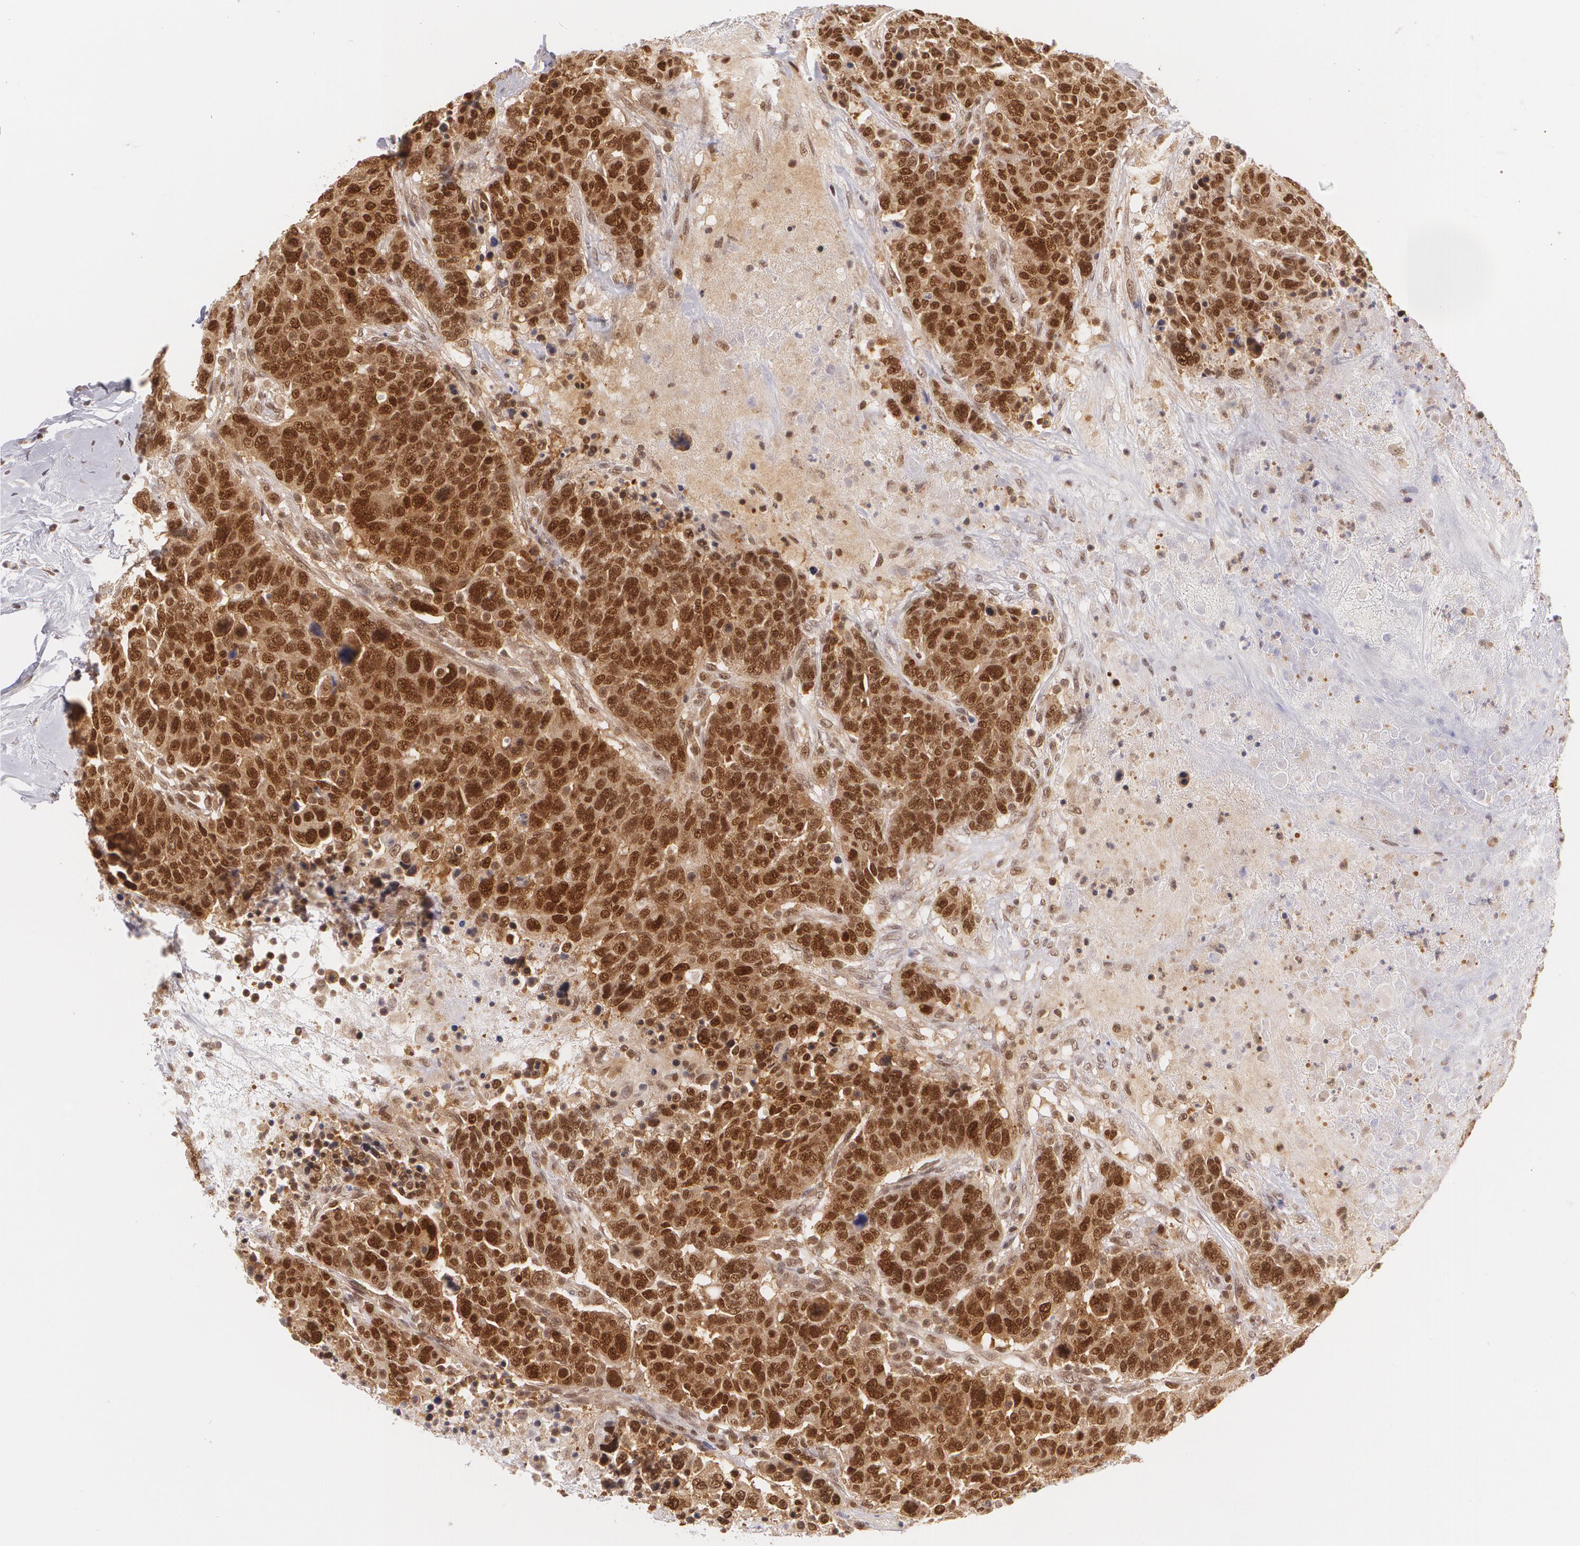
{"staining": {"intensity": "strong", "quantity": ">75%", "location": "cytoplasmic/membranous,nuclear"}, "tissue": "breast cancer", "cell_type": "Tumor cells", "image_type": "cancer", "snomed": [{"axis": "morphology", "description": "Duct carcinoma"}, {"axis": "topography", "description": "Breast"}], "caption": "Tumor cells reveal high levels of strong cytoplasmic/membranous and nuclear positivity in about >75% of cells in human breast invasive ductal carcinoma.", "gene": "CUL2", "patient": {"sex": "female", "age": 37}}